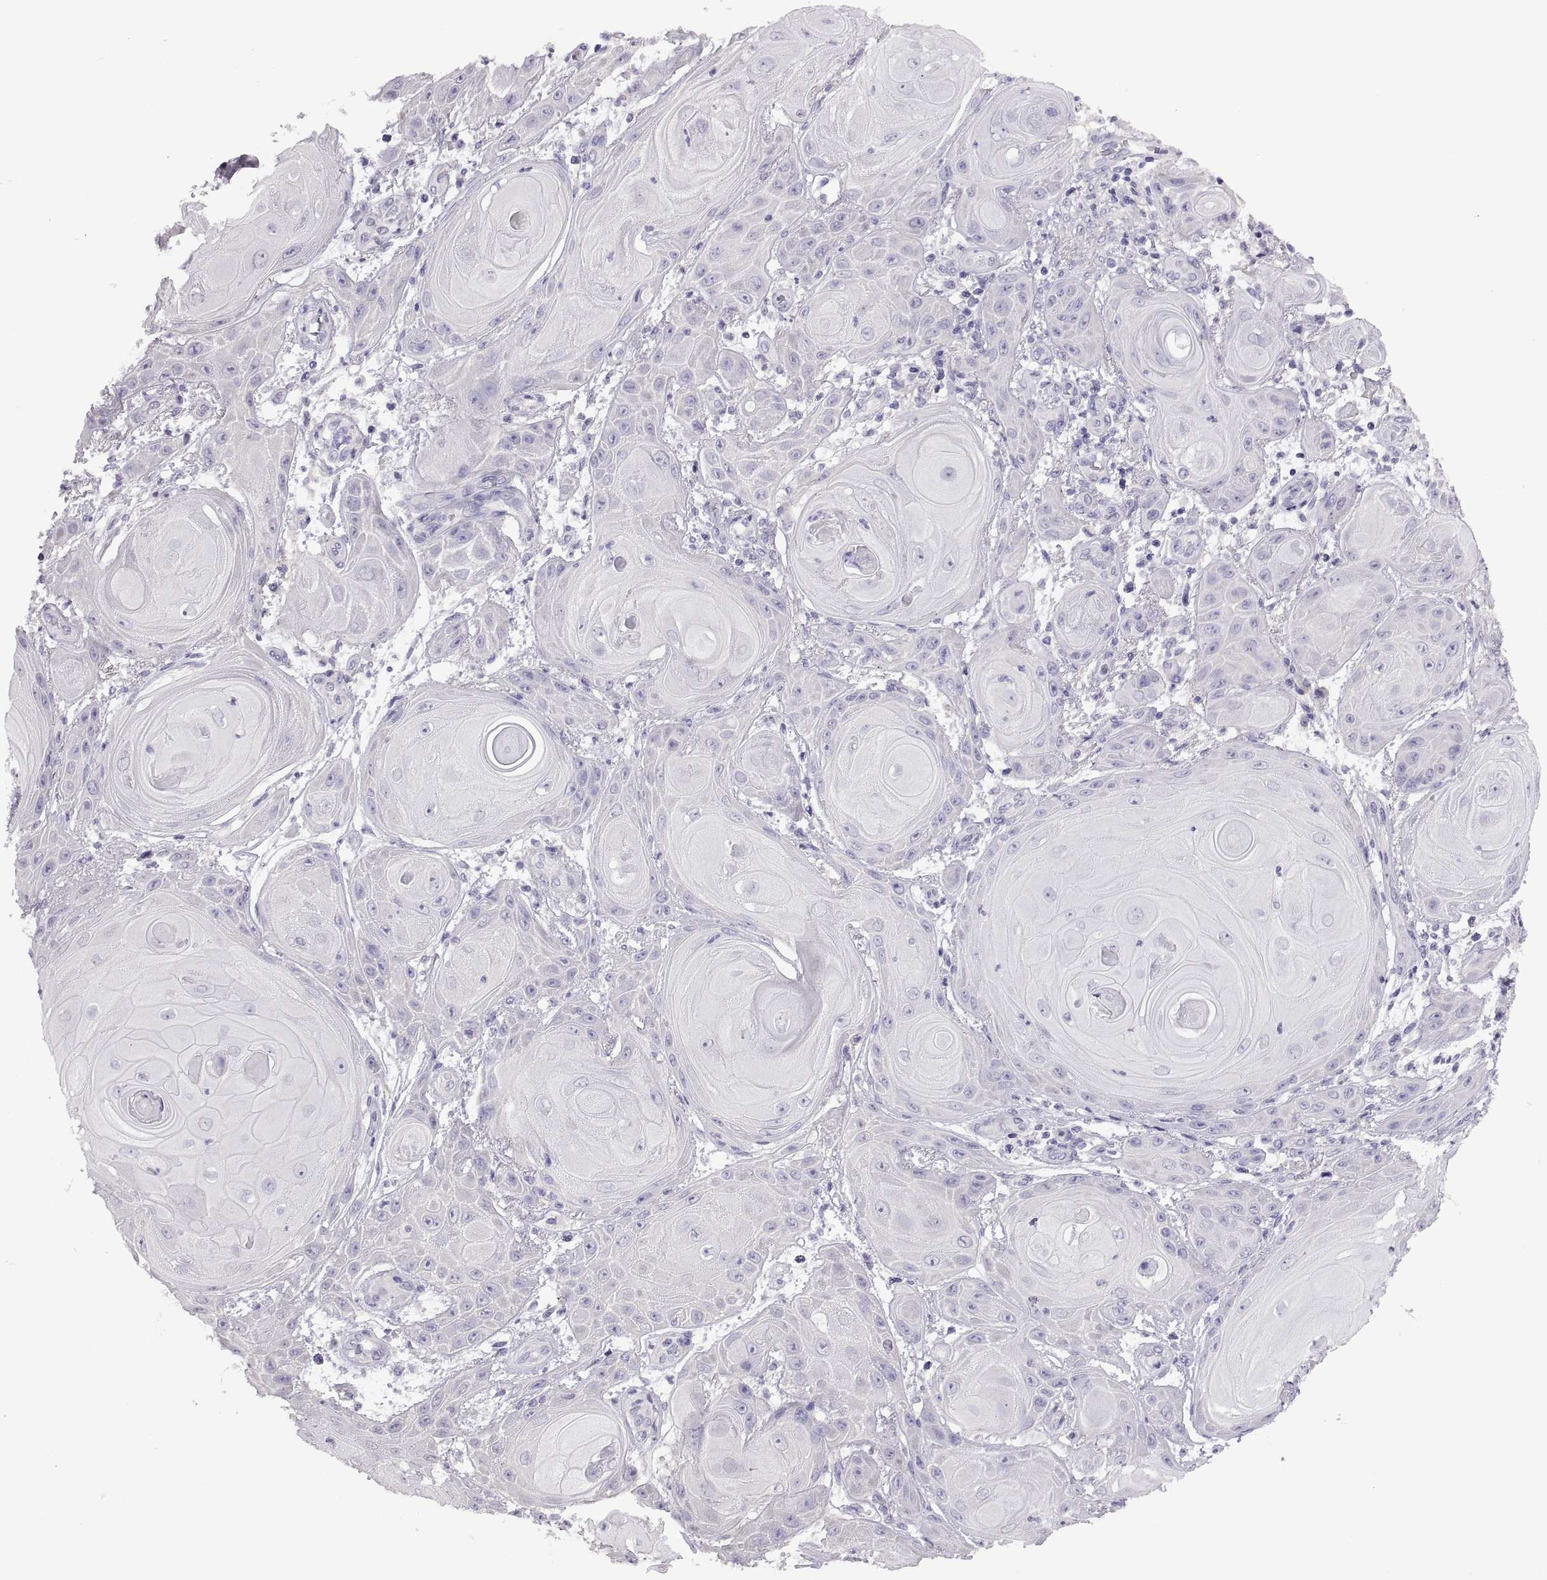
{"staining": {"intensity": "negative", "quantity": "none", "location": "none"}, "tissue": "skin cancer", "cell_type": "Tumor cells", "image_type": "cancer", "snomed": [{"axis": "morphology", "description": "Squamous cell carcinoma, NOS"}, {"axis": "topography", "description": "Skin"}], "caption": "Skin squamous cell carcinoma was stained to show a protein in brown. There is no significant staining in tumor cells.", "gene": "TBX19", "patient": {"sex": "male", "age": 62}}